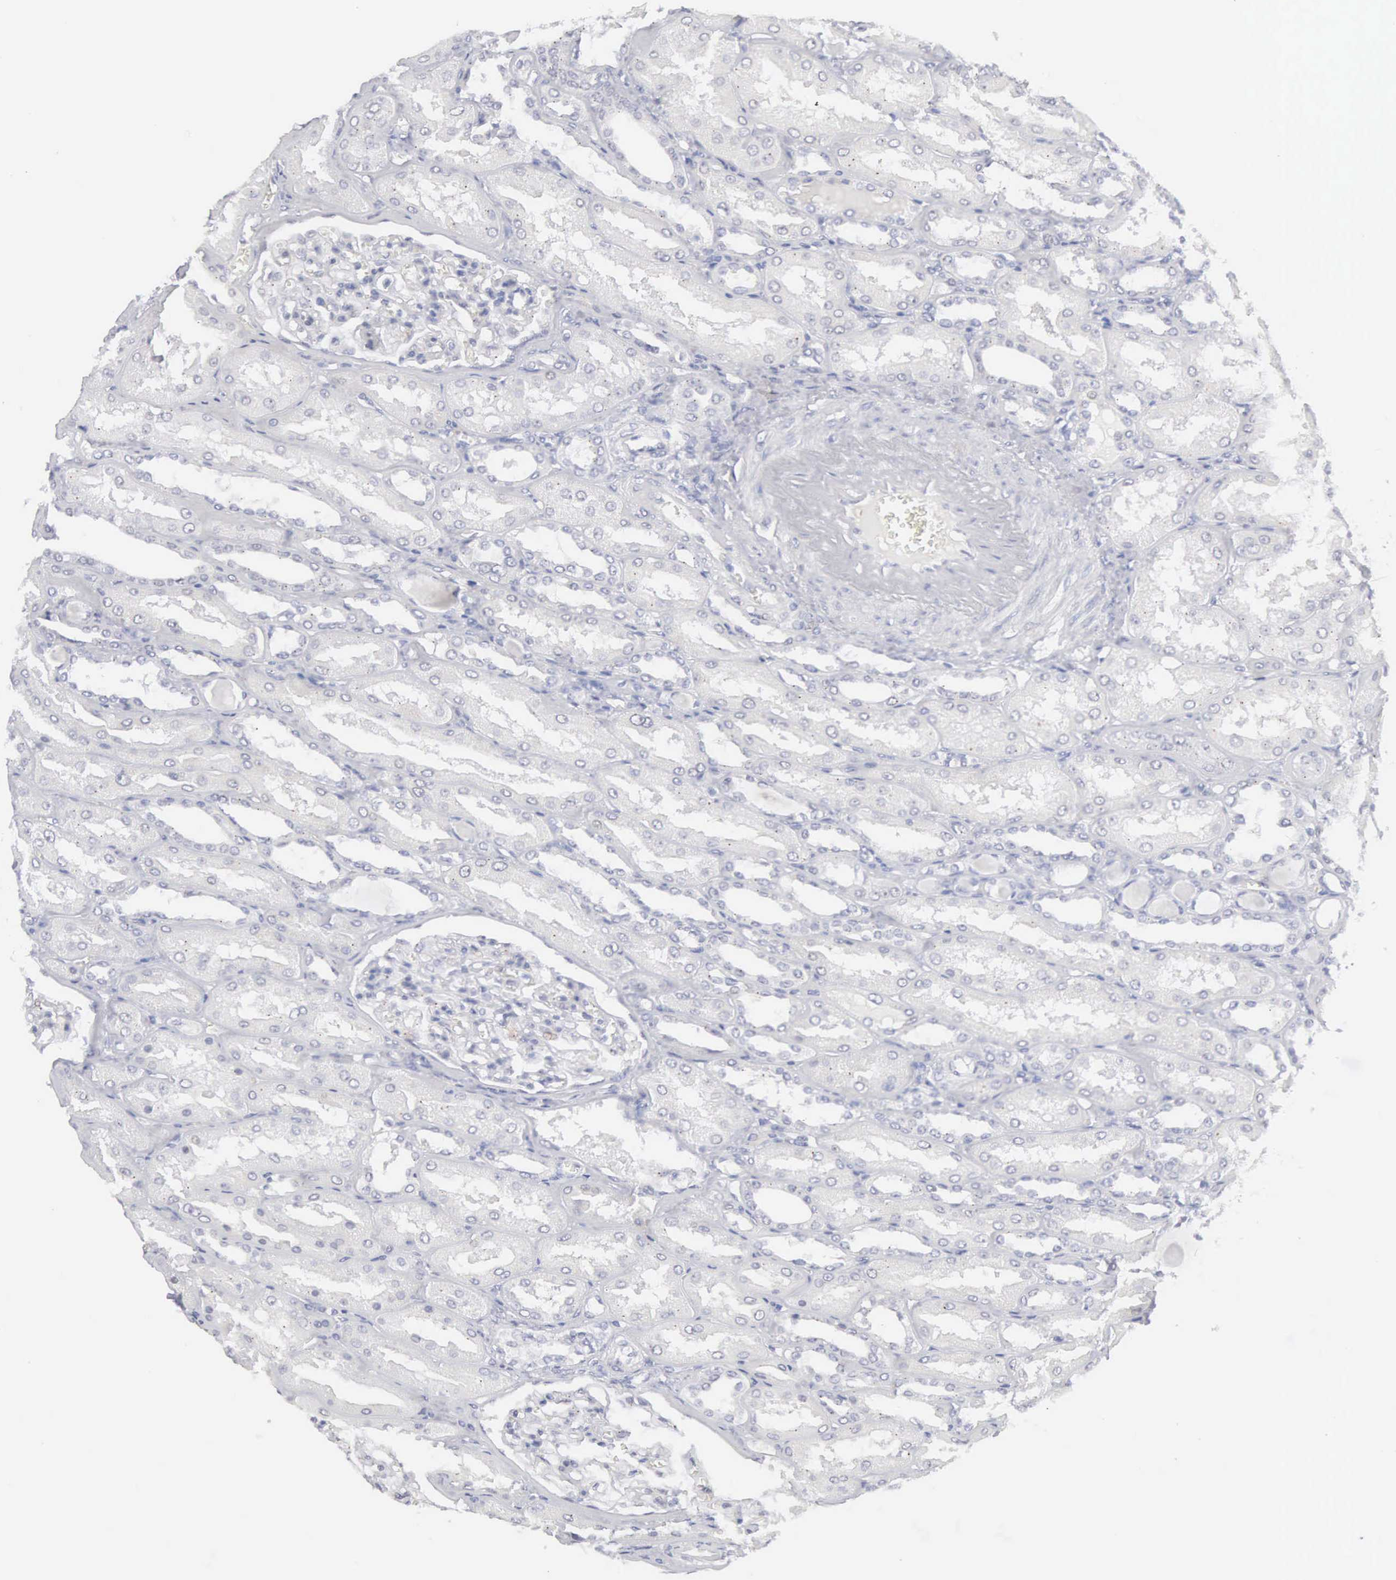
{"staining": {"intensity": "negative", "quantity": "none", "location": "none"}, "tissue": "kidney", "cell_type": "Cells in glomeruli", "image_type": "normal", "snomed": [{"axis": "morphology", "description": "Normal tissue, NOS"}, {"axis": "topography", "description": "Kidney"}], "caption": "A high-resolution photomicrograph shows IHC staining of benign kidney, which displays no significant staining in cells in glomeruli.", "gene": "MNAT1", "patient": {"sex": "male", "age": 61}}